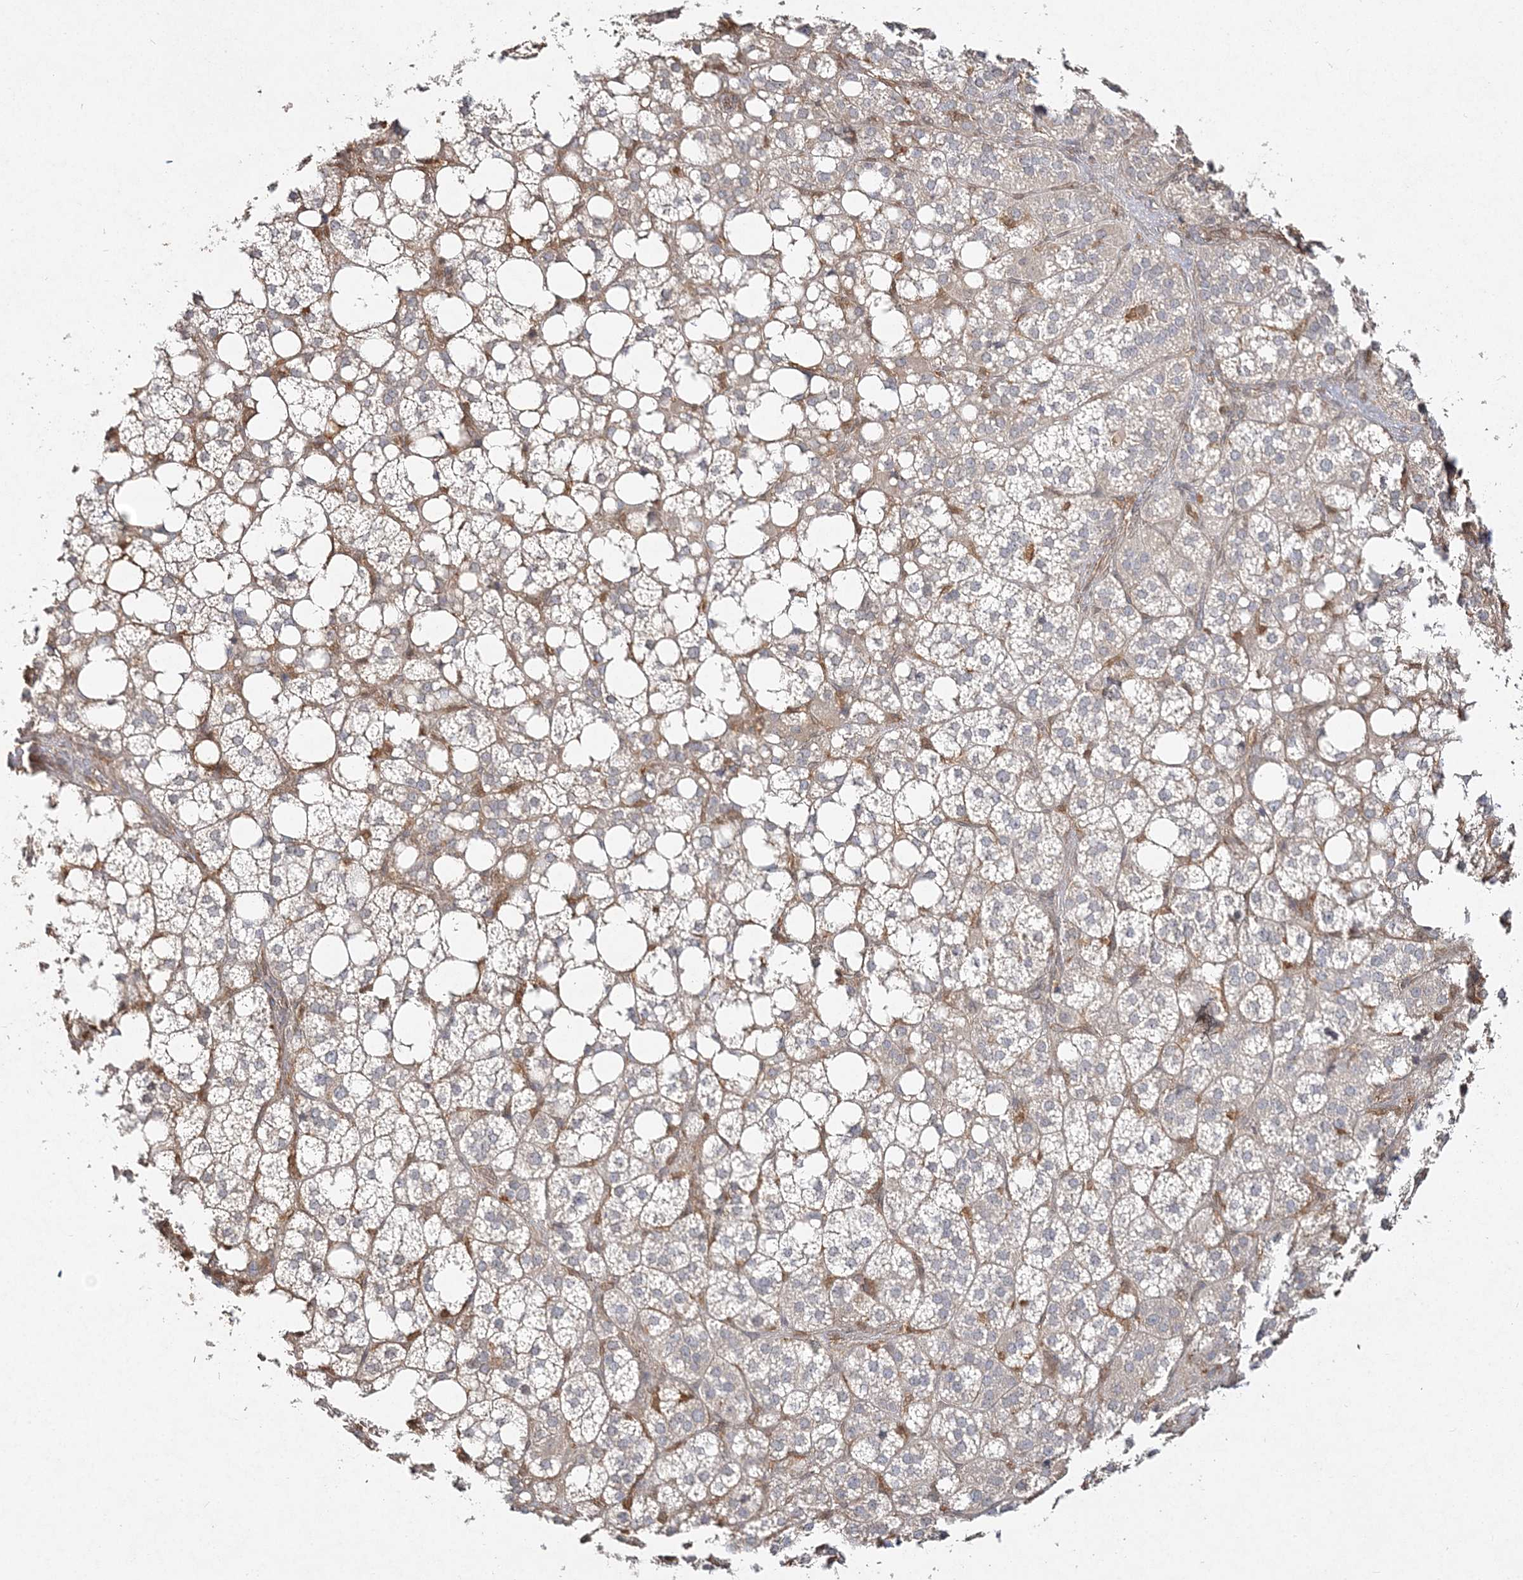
{"staining": {"intensity": "moderate", "quantity": "<25%", "location": "cytoplasmic/membranous"}, "tissue": "adrenal gland", "cell_type": "Glandular cells", "image_type": "normal", "snomed": [{"axis": "morphology", "description": "Normal tissue, NOS"}, {"axis": "topography", "description": "Adrenal gland"}], "caption": "This histopathology image displays IHC staining of normal adrenal gland, with low moderate cytoplasmic/membranous positivity in approximately <25% of glandular cells.", "gene": "S100A11", "patient": {"sex": "female", "age": 59}}